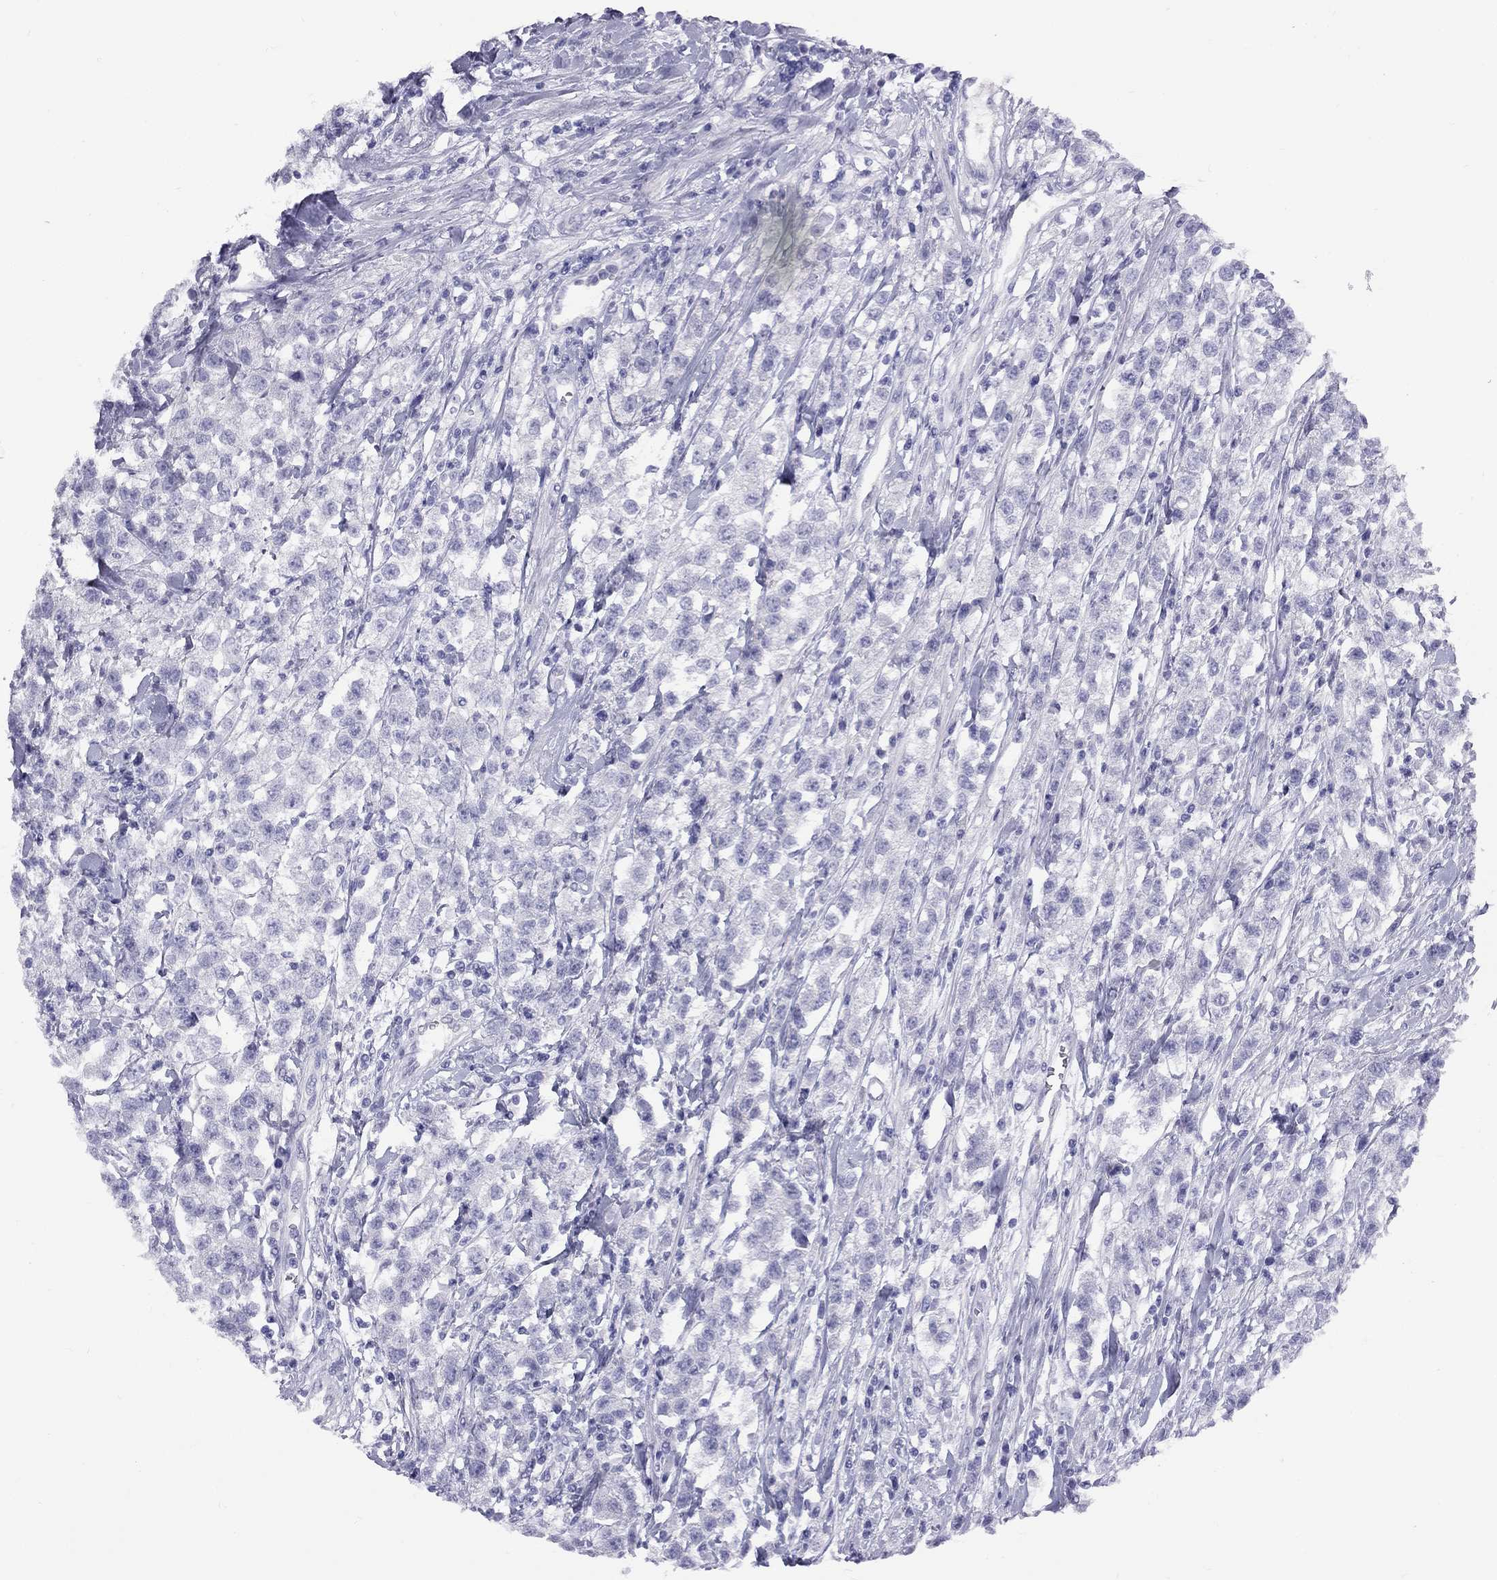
{"staining": {"intensity": "negative", "quantity": "none", "location": "none"}, "tissue": "testis cancer", "cell_type": "Tumor cells", "image_type": "cancer", "snomed": [{"axis": "morphology", "description": "Seminoma, NOS"}, {"axis": "topography", "description": "Testis"}], "caption": "The micrograph displays no staining of tumor cells in testis cancer.", "gene": "FSCN3", "patient": {"sex": "male", "age": 59}}